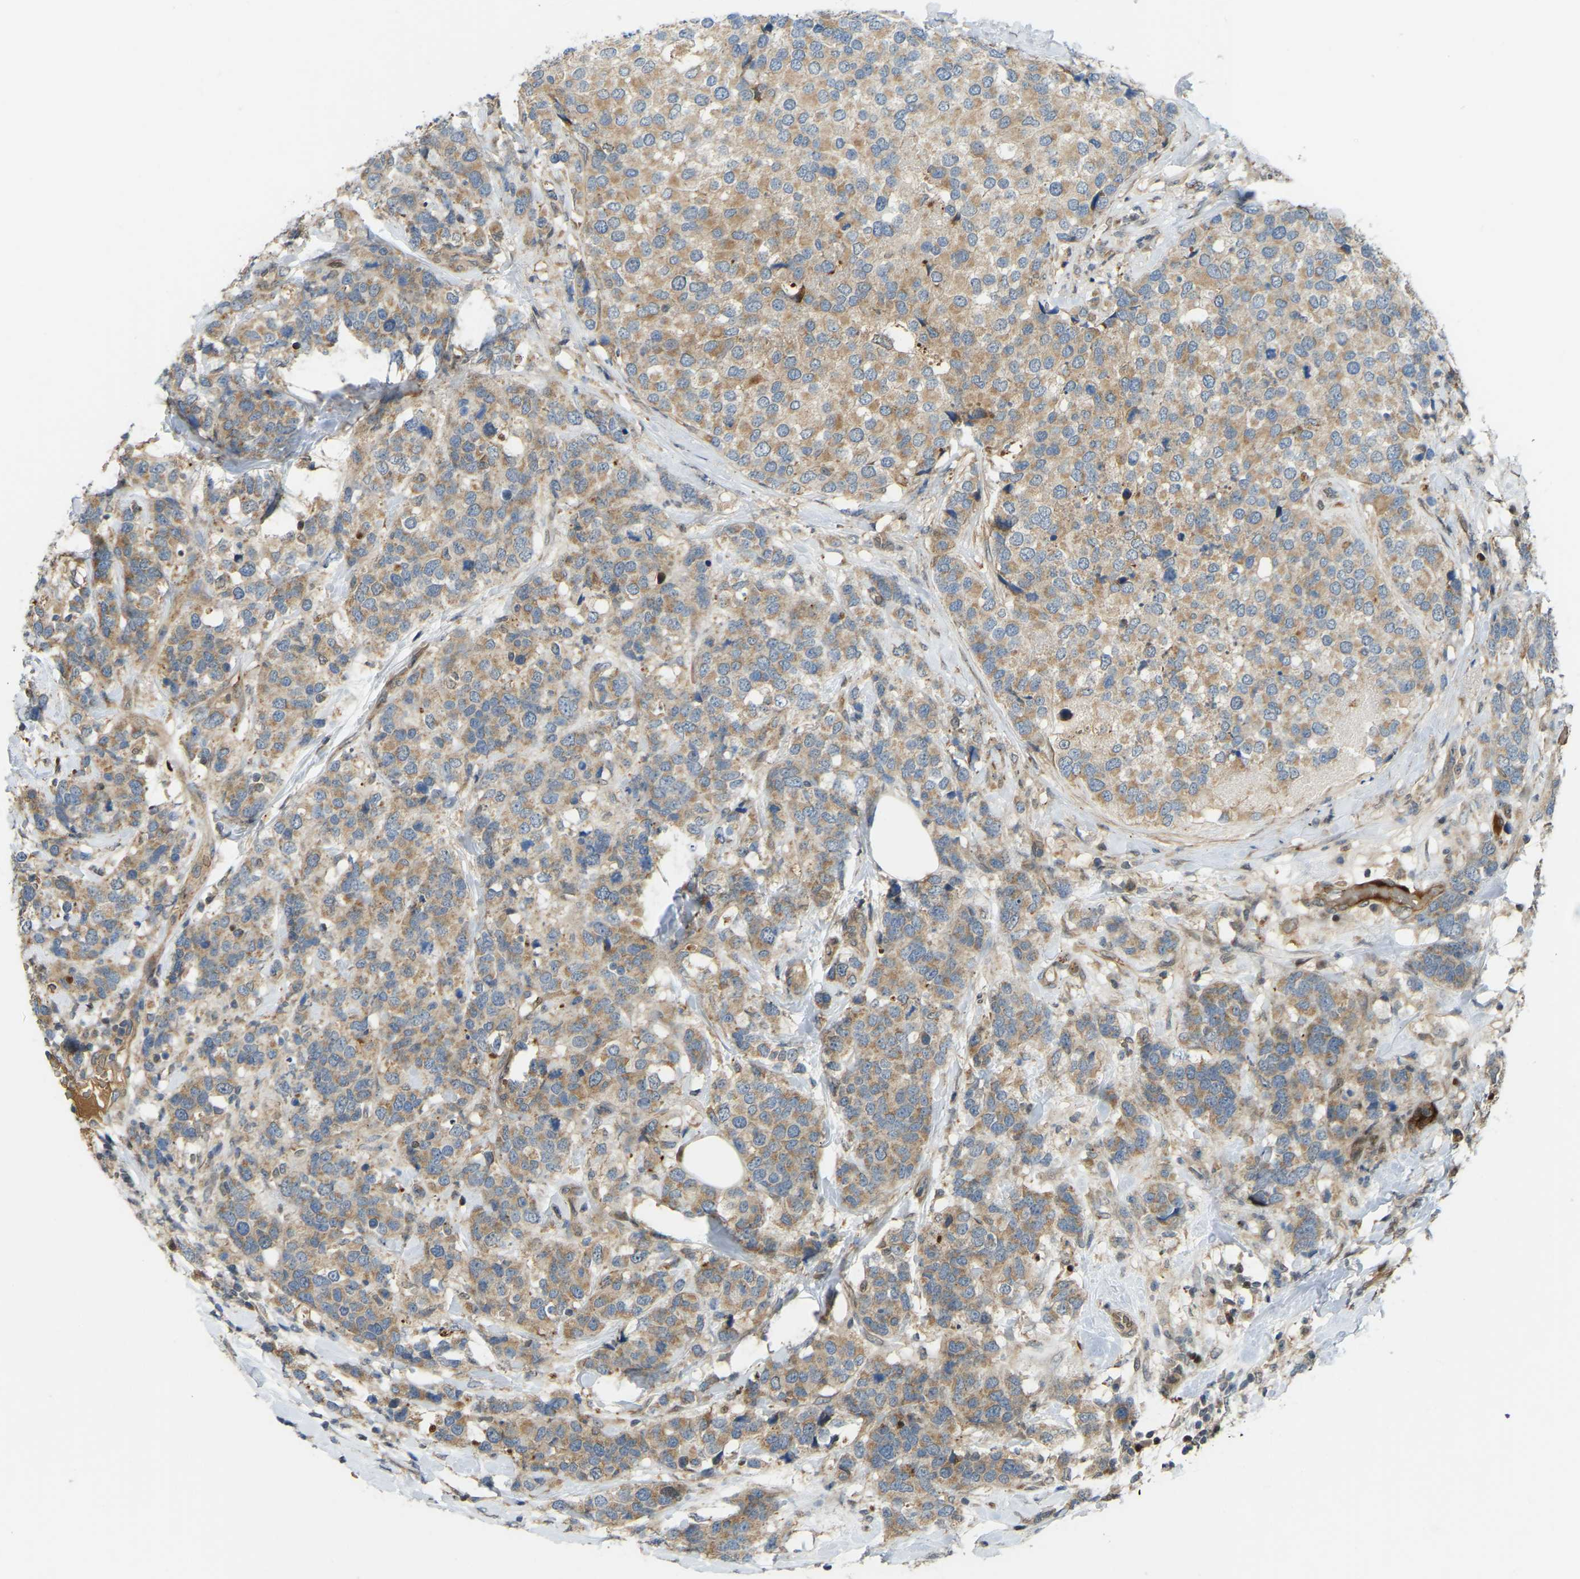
{"staining": {"intensity": "moderate", "quantity": ">75%", "location": "cytoplasmic/membranous"}, "tissue": "breast cancer", "cell_type": "Tumor cells", "image_type": "cancer", "snomed": [{"axis": "morphology", "description": "Lobular carcinoma"}, {"axis": "topography", "description": "Breast"}], "caption": "Moderate cytoplasmic/membranous protein expression is present in about >75% of tumor cells in breast cancer.", "gene": "C21orf91", "patient": {"sex": "female", "age": 59}}